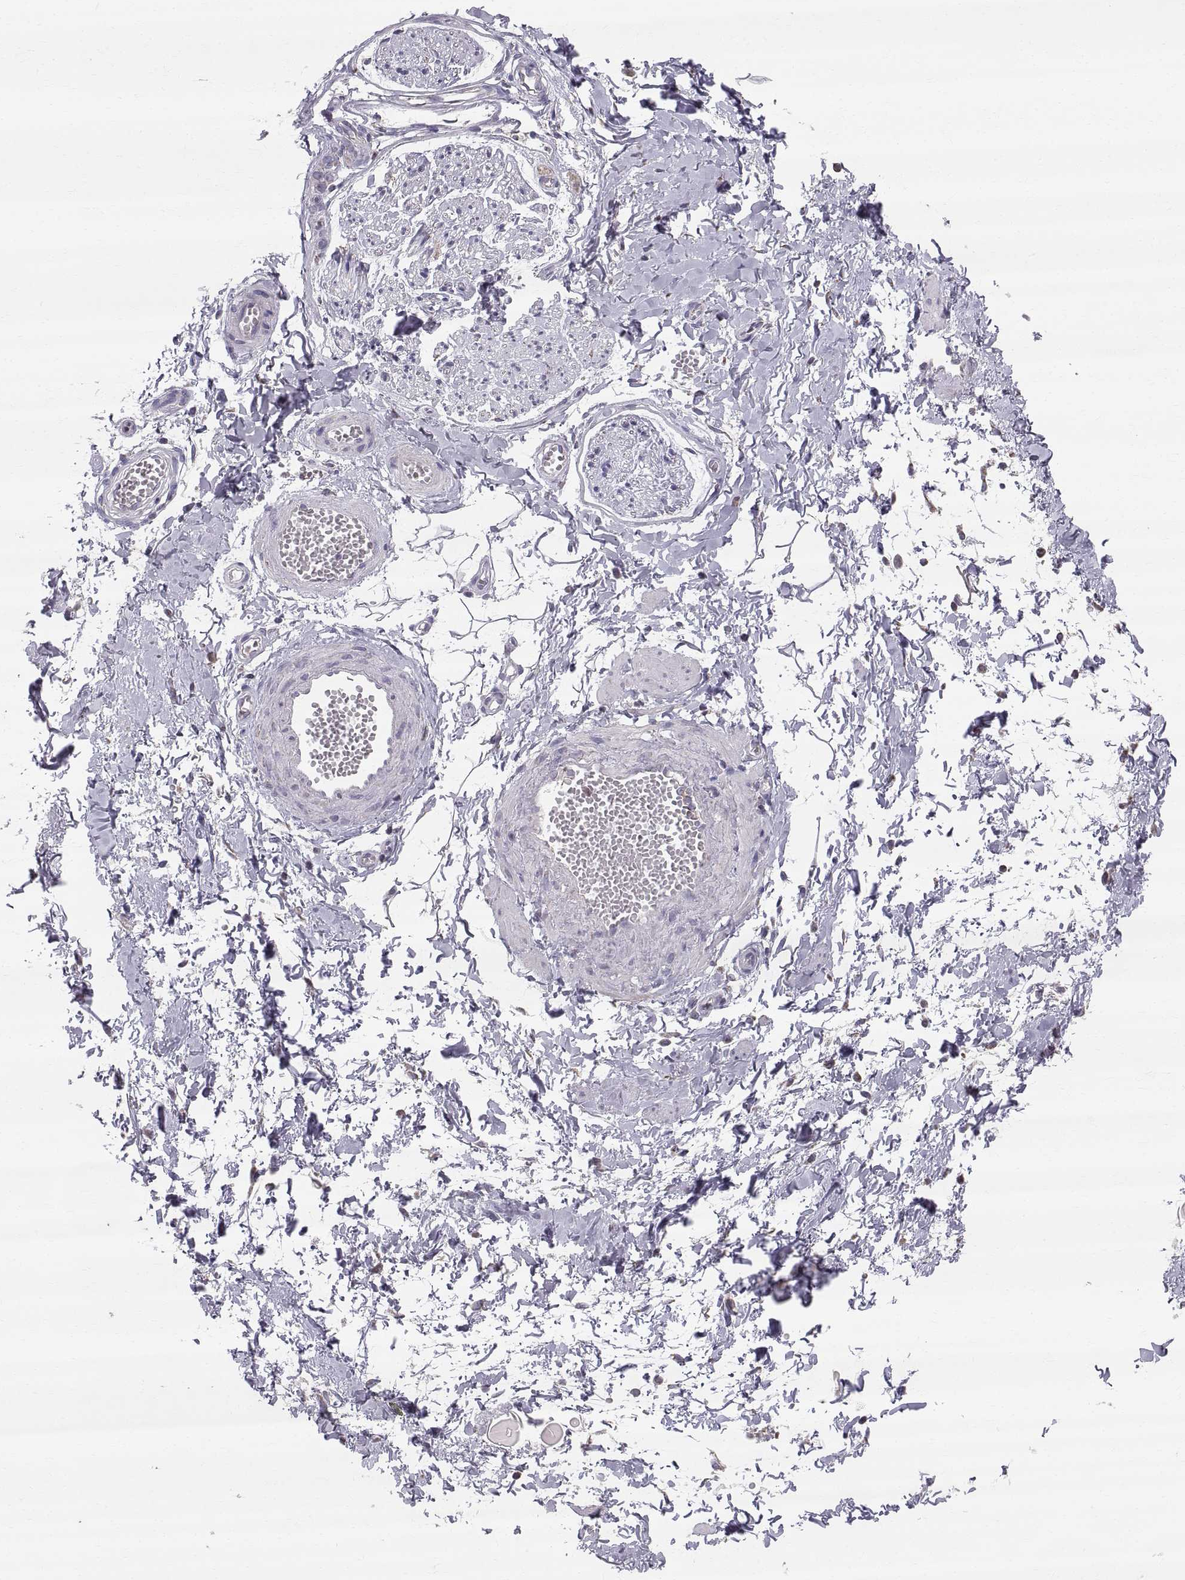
{"staining": {"intensity": "negative", "quantity": "none", "location": "none"}, "tissue": "adipose tissue", "cell_type": "Adipocytes", "image_type": "normal", "snomed": [{"axis": "morphology", "description": "Normal tissue, NOS"}, {"axis": "topography", "description": "Smooth muscle"}, {"axis": "topography", "description": "Peripheral nerve tissue"}], "caption": "The image displays no significant positivity in adipocytes of adipose tissue.", "gene": "STMND1", "patient": {"sex": "male", "age": 22}}